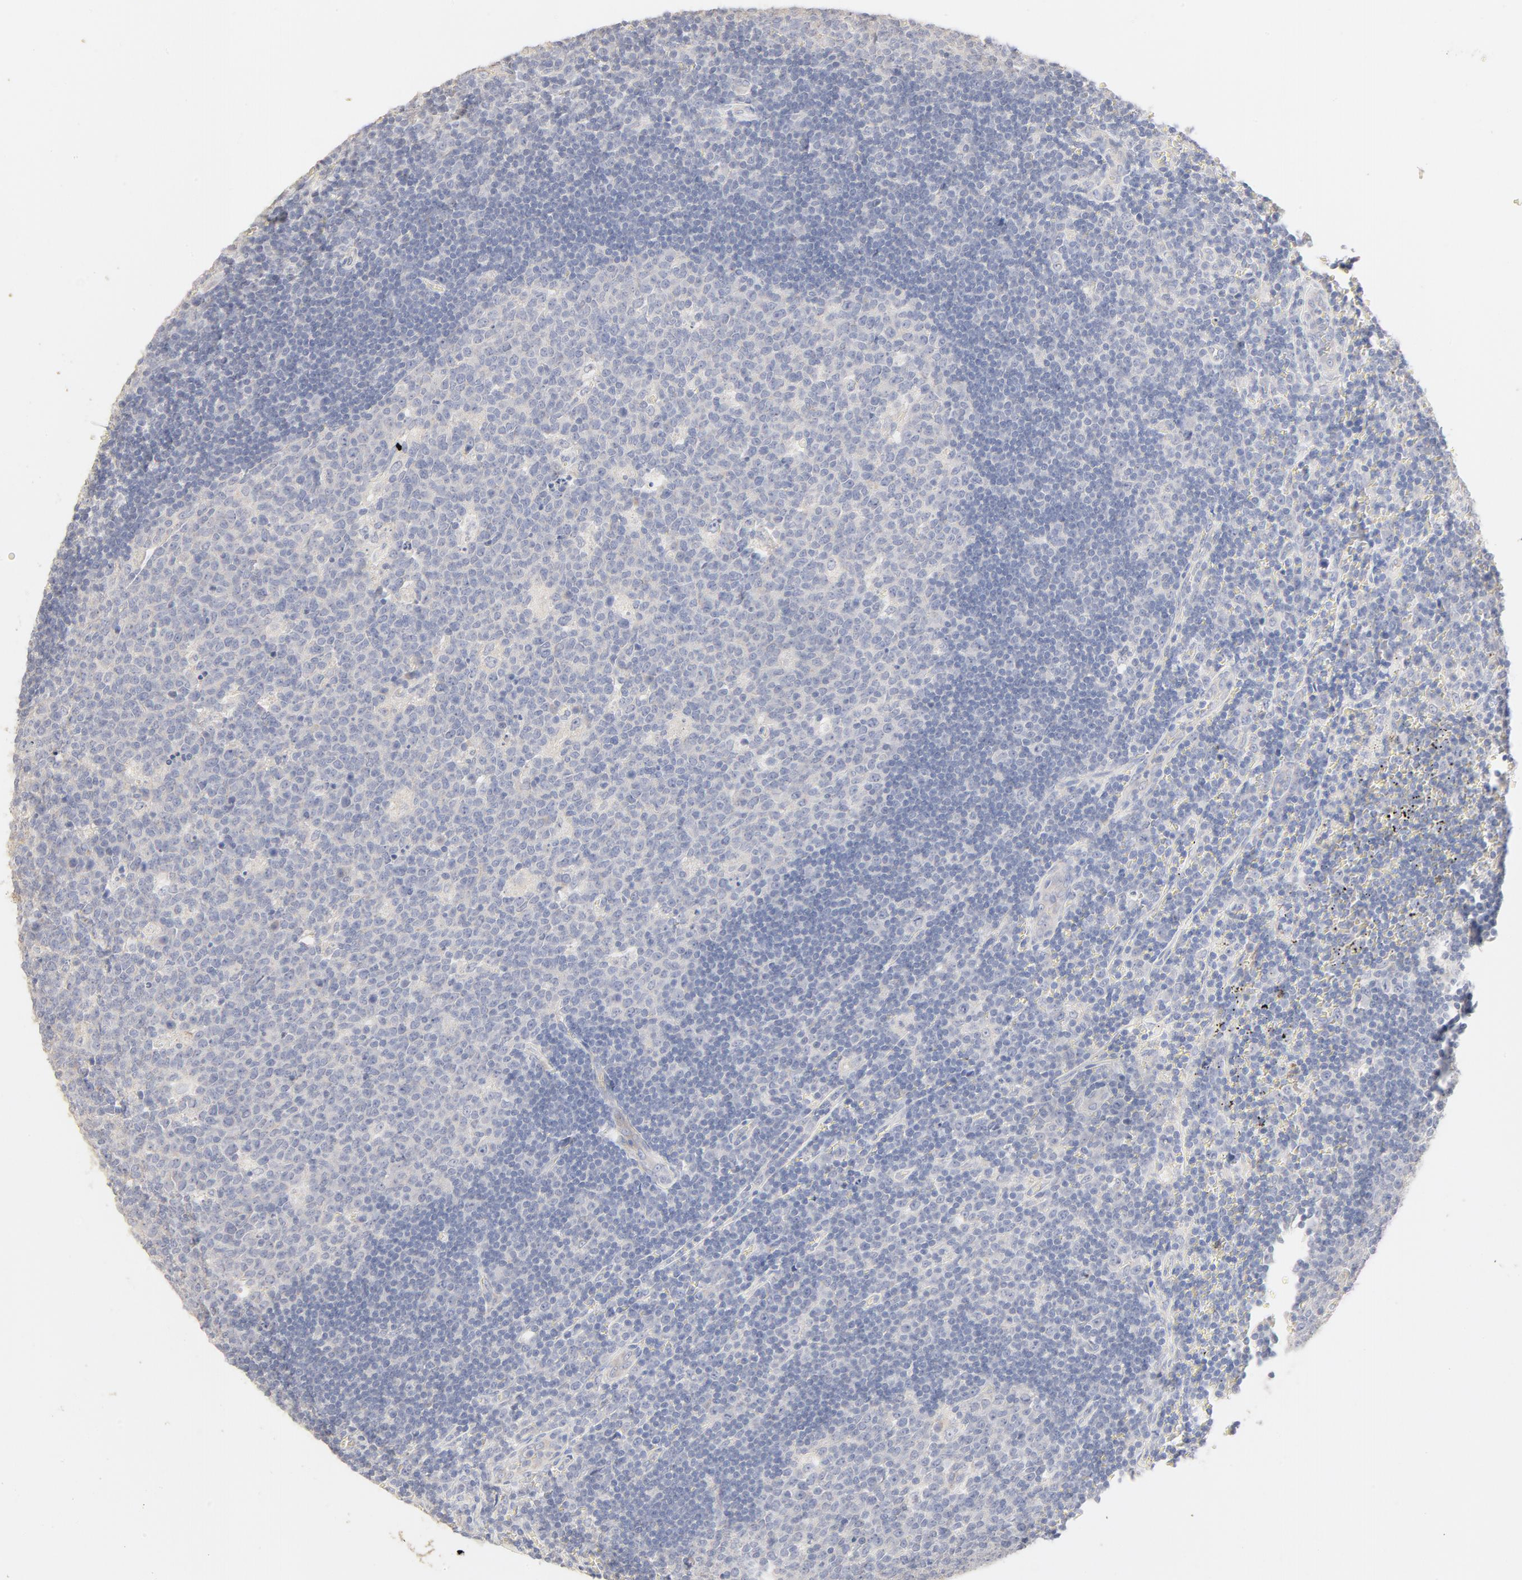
{"staining": {"intensity": "negative", "quantity": "none", "location": "none"}, "tissue": "lymph node", "cell_type": "Germinal center cells", "image_type": "normal", "snomed": [{"axis": "morphology", "description": "Normal tissue, NOS"}, {"axis": "topography", "description": "Lymph node"}, {"axis": "topography", "description": "Salivary gland"}], "caption": "Germinal center cells are negative for protein expression in normal human lymph node. Brightfield microscopy of immunohistochemistry stained with DAB (brown) and hematoxylin (blue), captured at high magnification.", "gene": "FCGBP", "patient": {"sex": "male", "age": 8}}